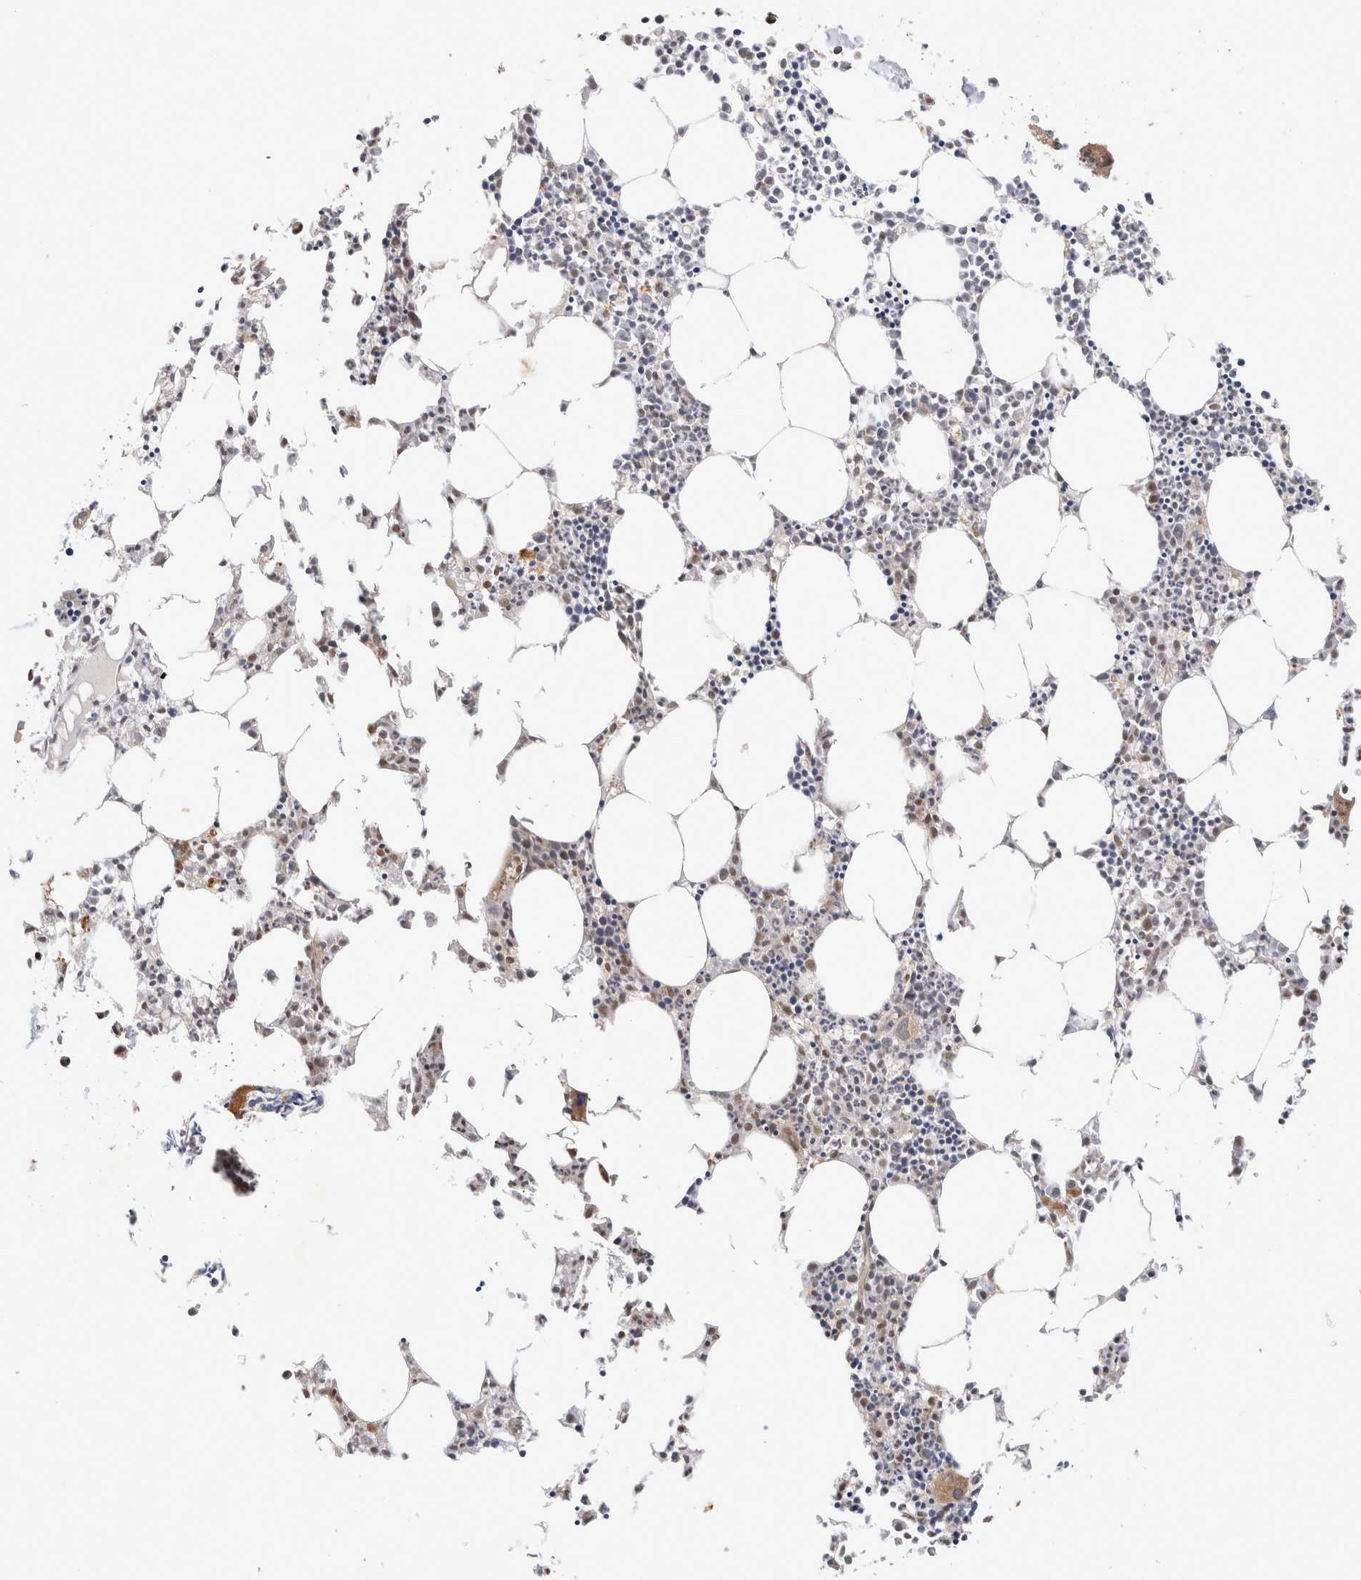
{"staining": {"intensity": "moderate", "quantity": "<25%", "location": "cytoplasmic/membranous,nuclear"}, "tissue": "bone marrow", "cell_type": "Hematopoietic cells", "image_type": "normal", "snomed": [{"axis": "morphology", "description": "Normal tissue, NOS"}, {"axis": "morphology", "description": "Inflammation, NOS"}, {"axis": "topography", "description": "Bone marrow"}], "caption": "A brown stain highlights moderate cytoplasmic/membranous,nuclear positivity of a protein in hematopoietic cells of normal bone marrow. (brown staining indicates protein expression, while blue staining denotes nuclei).", "gene": "HTT", "patient": {"sex": "female", "age": 62}}